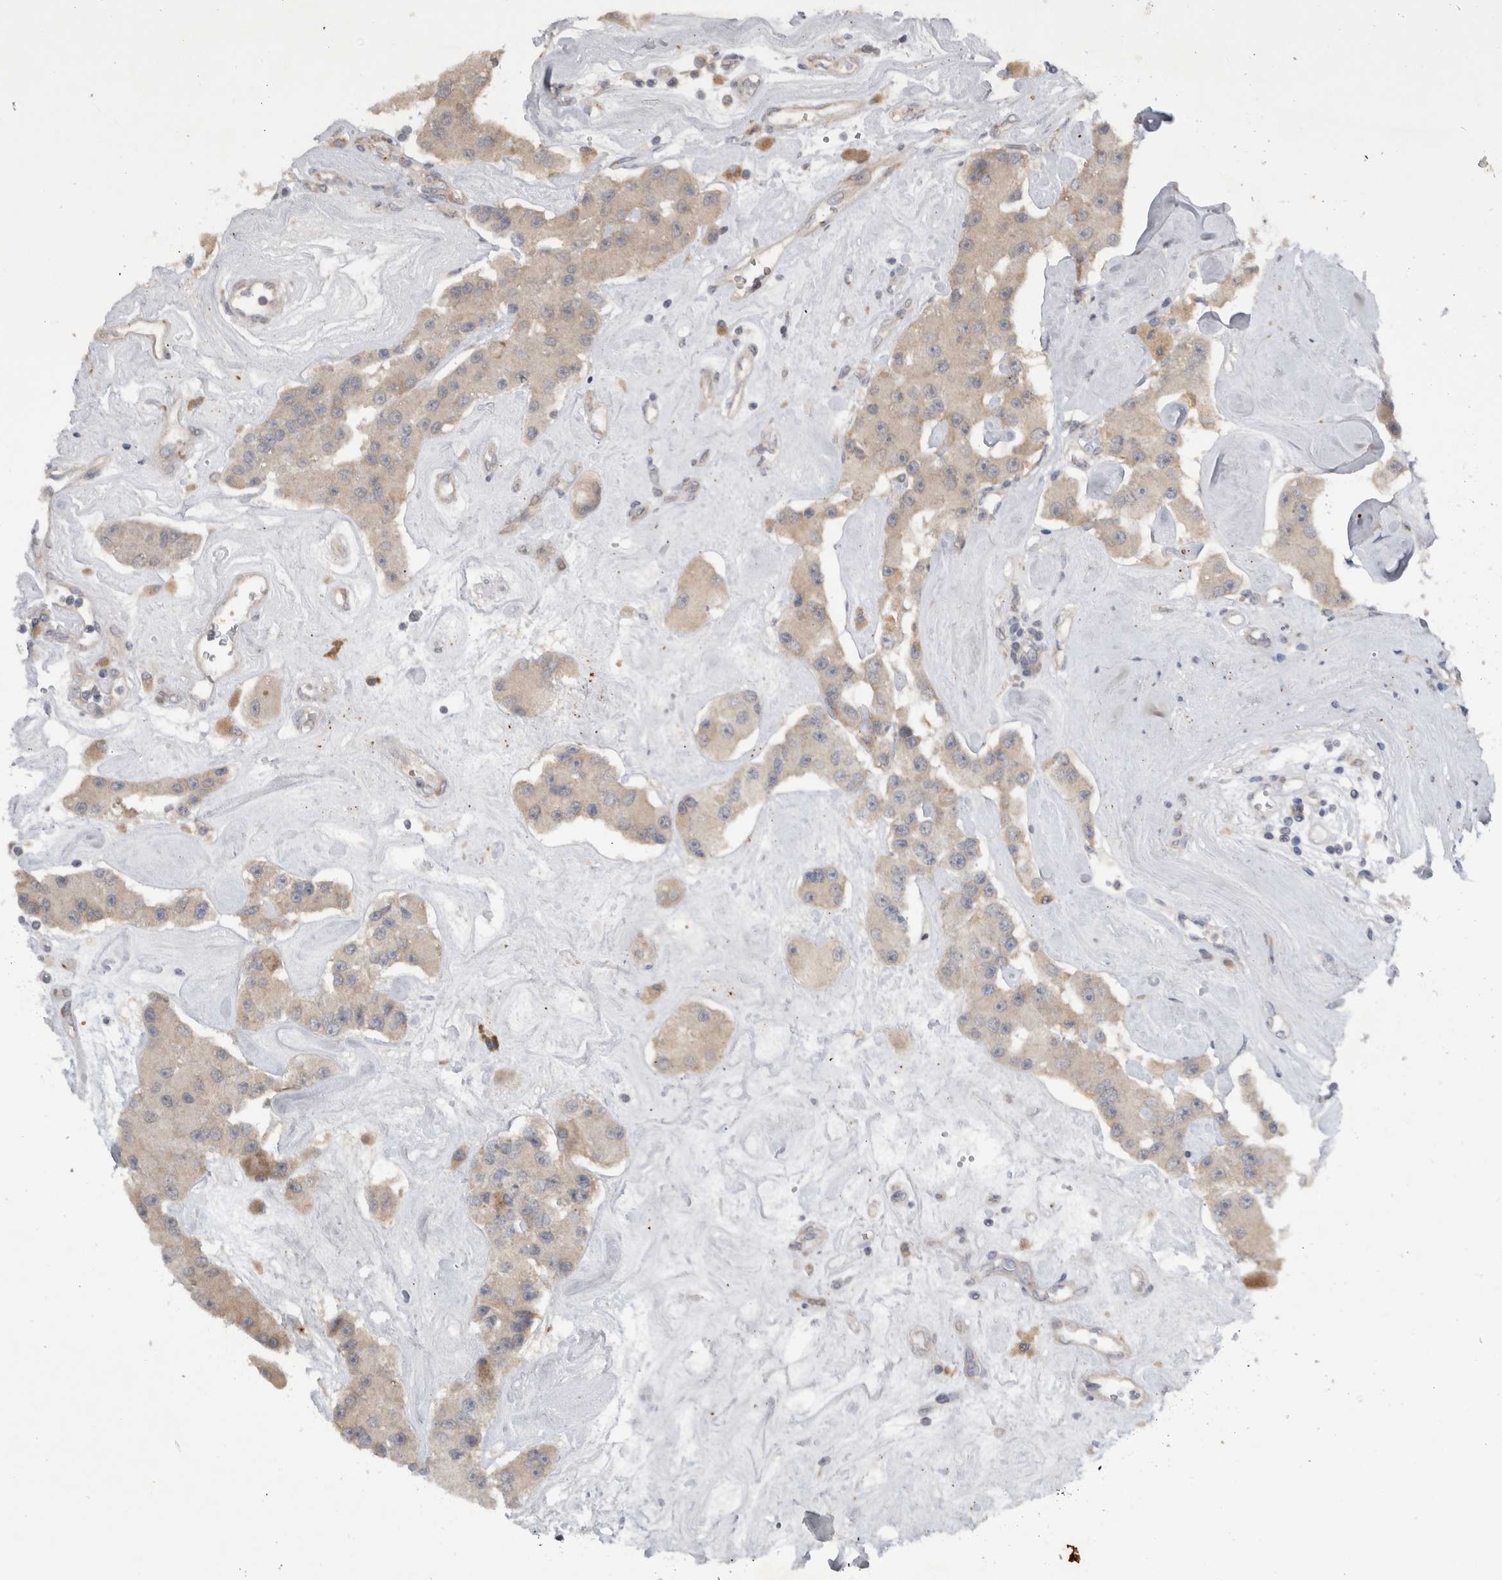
{"staining": {"intensity": "weak", "quantity": ">75%", "location": "cytoplasmic/membranous"}, "tissue": "carcinoid", "cell_type": "Tumor cells", "image_type": "cancer", "snomed": [{"axis": "morphology", "description": "Carcinoid, malignant, NOS"}, {"axis": "topography", "description": "Pancreas"}], "caption": "Weak cytoplasmic/membranous positivity for a protein is seen in about >75% of tumor cells of carcinoid using IHC.", "gene": "AASDHPPT", "patient": {"sex": "male", "age": 41}}